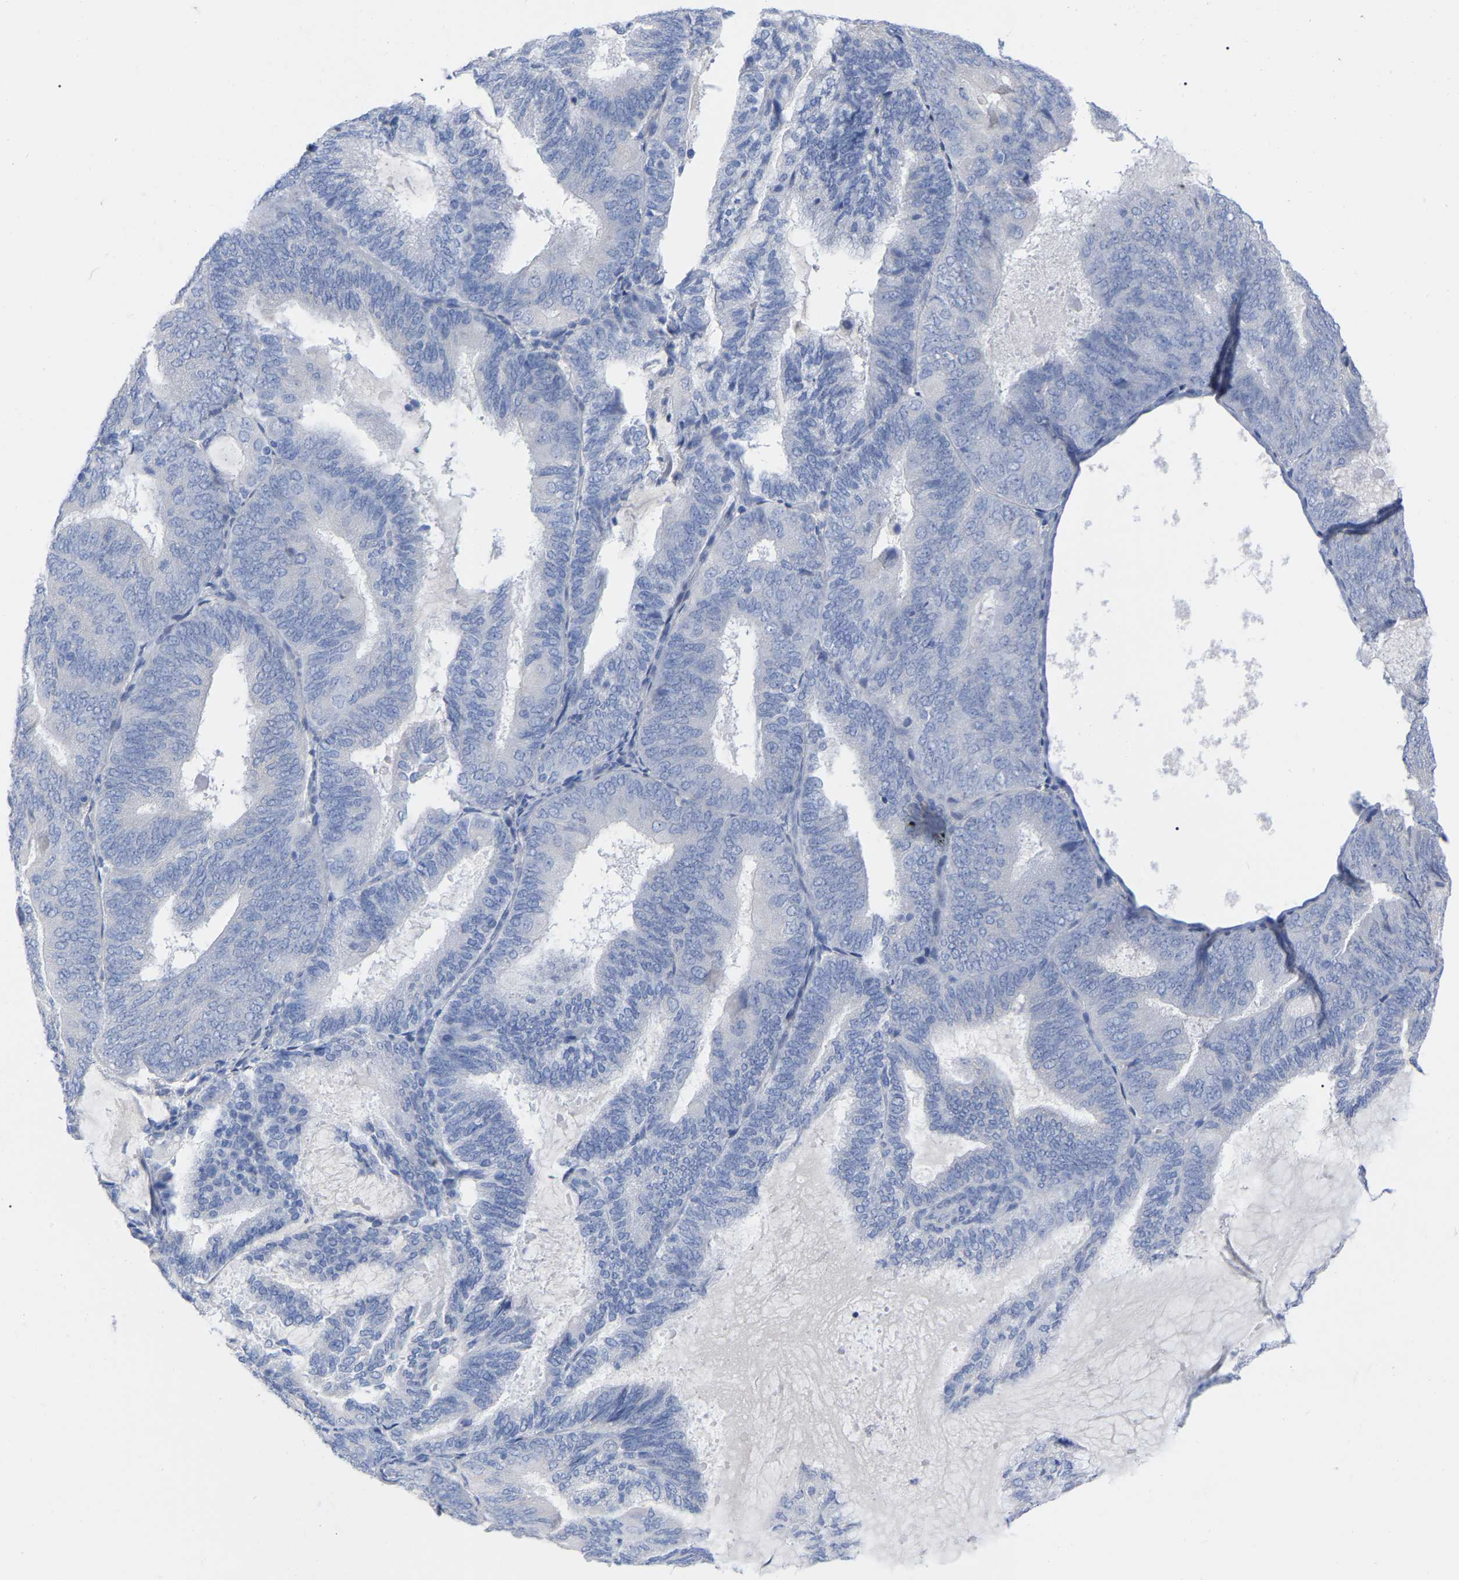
{"staining": {"intensity": "negative", "quantity": "none", "location": "none"}, "tissue": "endometrial cancer", "cell_type": "Tumor cells", "image_type": "cancer", "snomed": [{"axis": "morphology", "description": "Adenocarcinoma, NOS"}, {"axis": "topography", "description": "Endometrium"}], "caption": "Immunohistochemistry of human adenocarcinoma (endometrial) shows no staining in tumor cells.", "gene": "HAPLN1", "patient": {"sex": "female", "age": 81}}